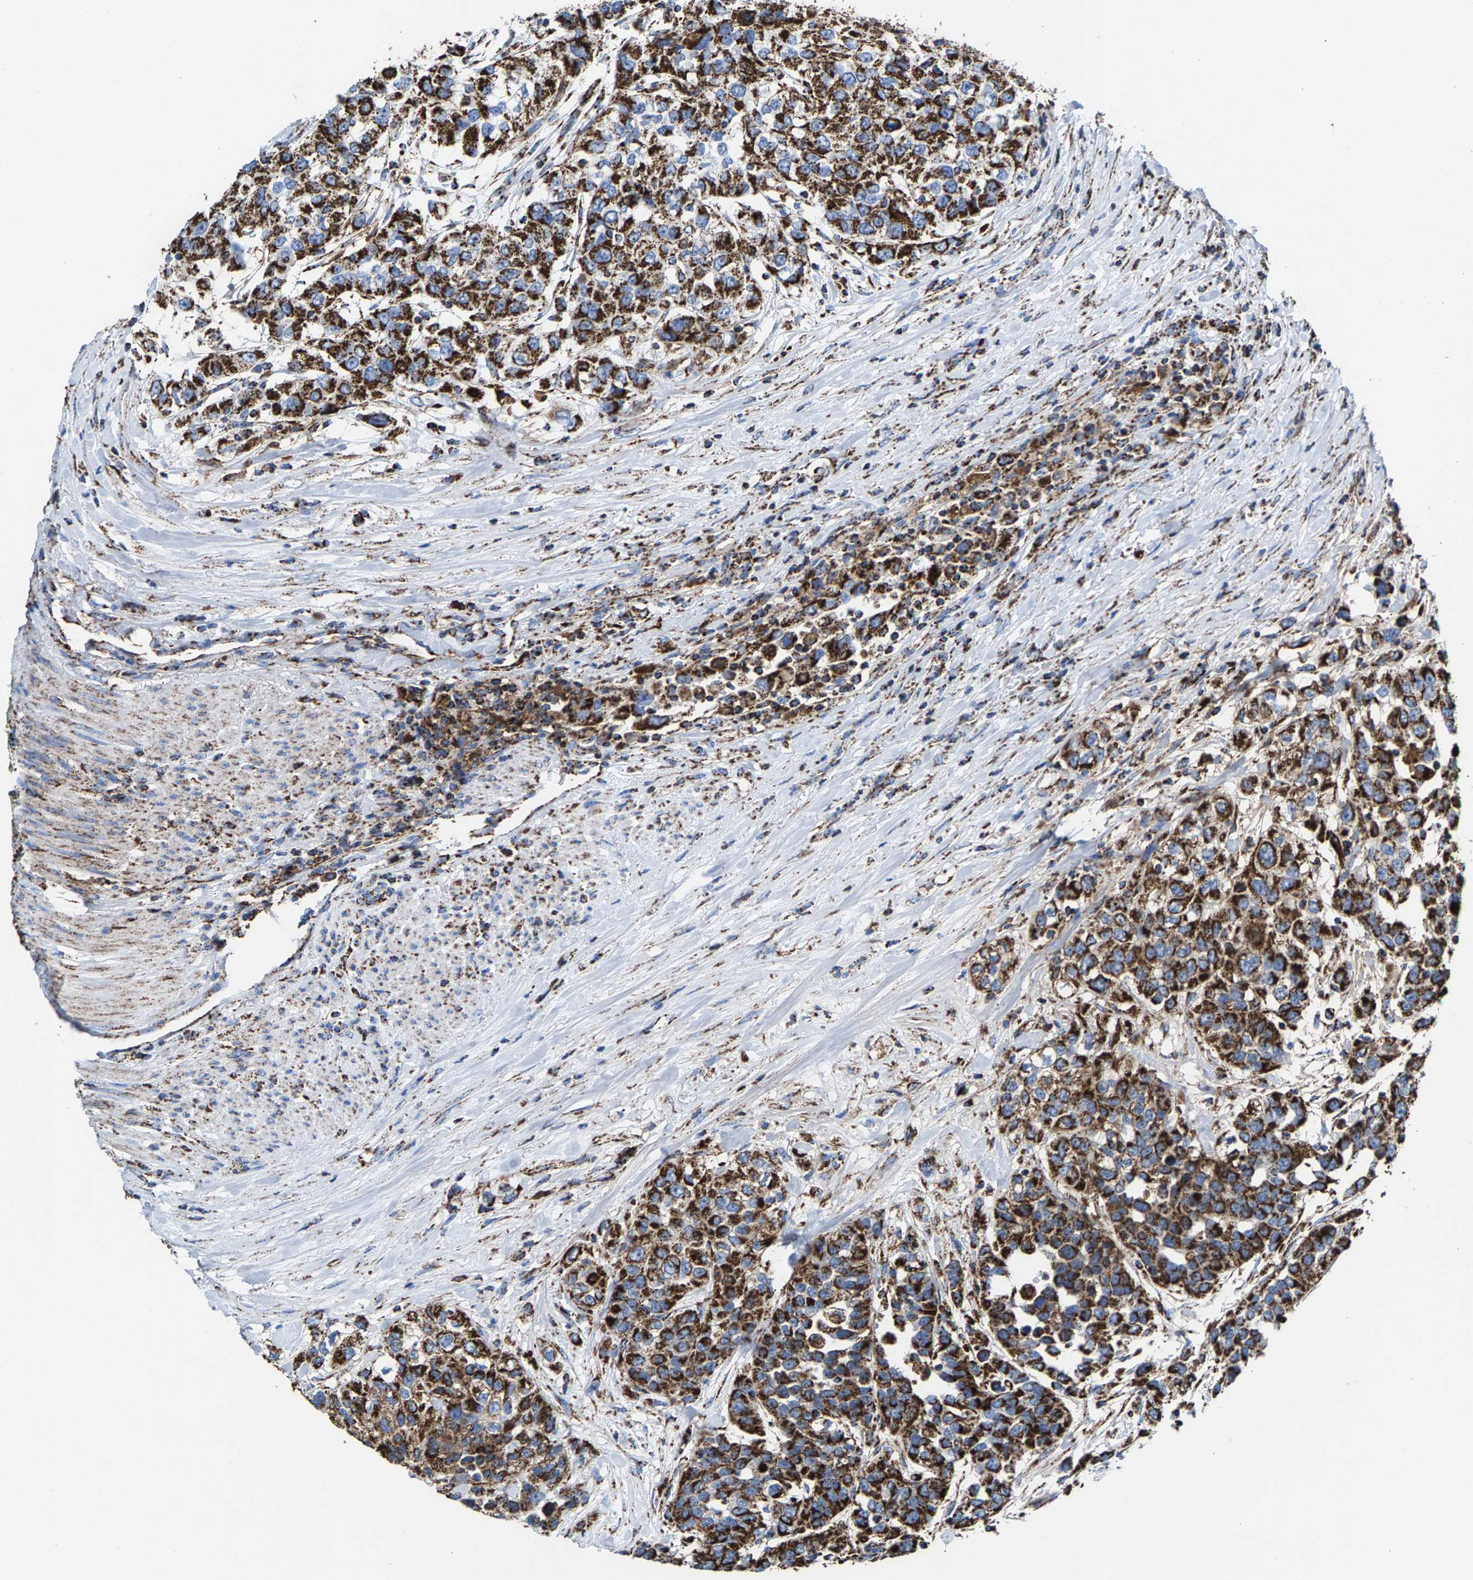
{"staining": {"intensity": "strong", "quantity": ">75%", "location": "cytoplasmic/membranous"}, "tissue": "urothelial cancer", "cell_type": "Tumor cells", "image_type": "cancer", "snomed": [{"axis": "morphology", "description": "Urothelial carcinoma, High grade"}, {"axis": "topography", "description": "Urinary bladder"}], "caption": "The photomicrograph reveals a brown stain indicating the presence of a protein in the cytoplasmic/membranous of tumor cells in urothelial cancer. Immunohistochemistry stains the protein in brown and the nuclei are stained blue.", "gene": "ECHS1", "patient": {"sex": "female", "age": 80}}